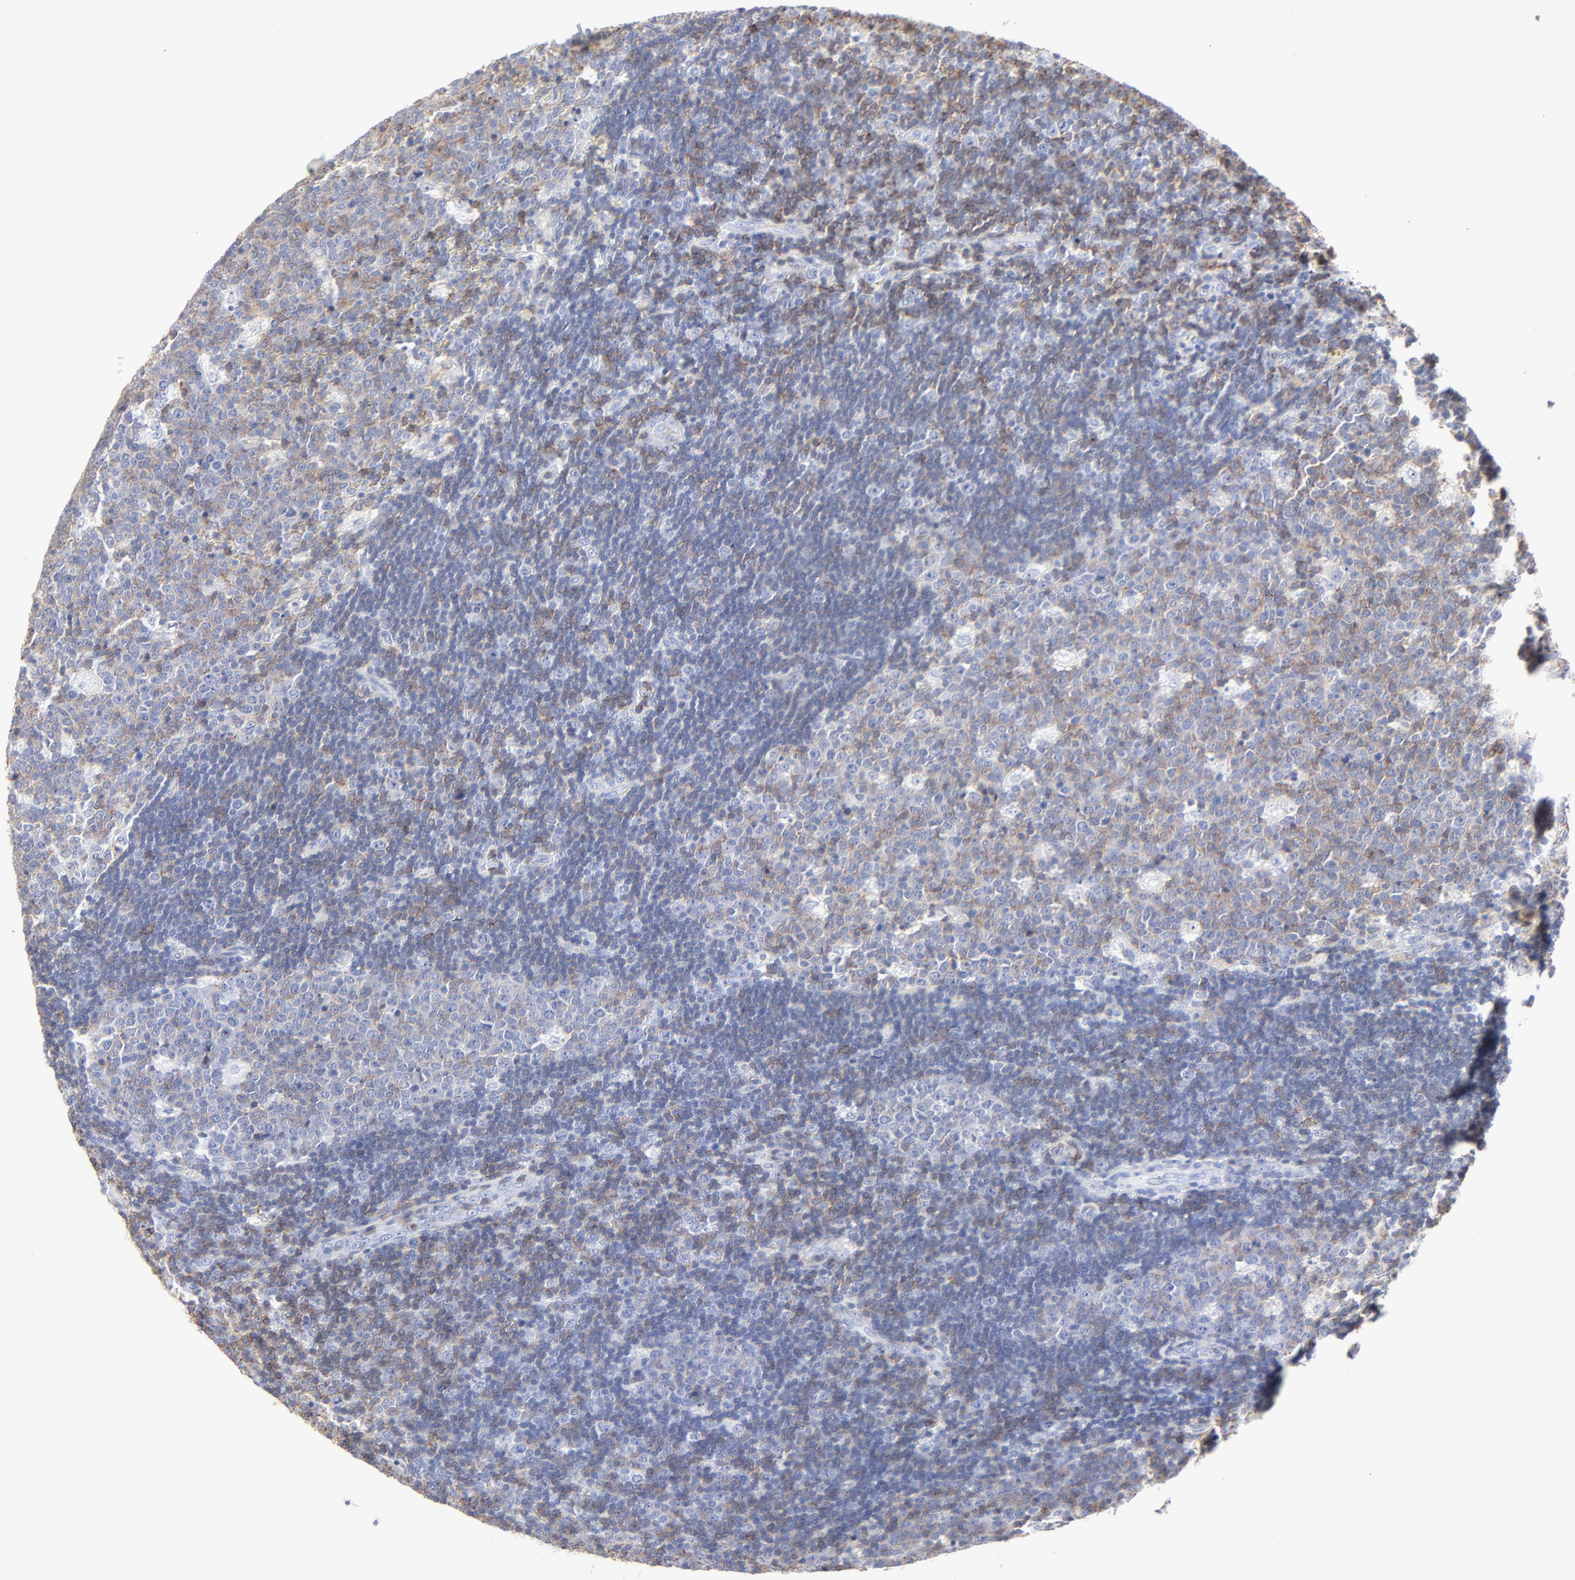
{"staining": {"intensity": "weak", "quantity": "25%-75%", "location": "cytoplasmic/membranous"}, "tissue": "lymph node", "cell_type": "Germinal center cells", "image_type": "normal", "snomed": [{"axis": "morphology", "description": "Normal tissue, NOS"}, {"axis": "topography", "description": "Lymph node"}, {"axis": "topography", "description": "Salivary gland"}], "caption": "This micrograph exhibits immunohistochemistry staining of benign human lymph node, with low weak cytoplasmic/membranous staining in about 25%-75% of germinal center cells.", "gene": "LCK", "patient": {"sex": "male", "age": 8}}